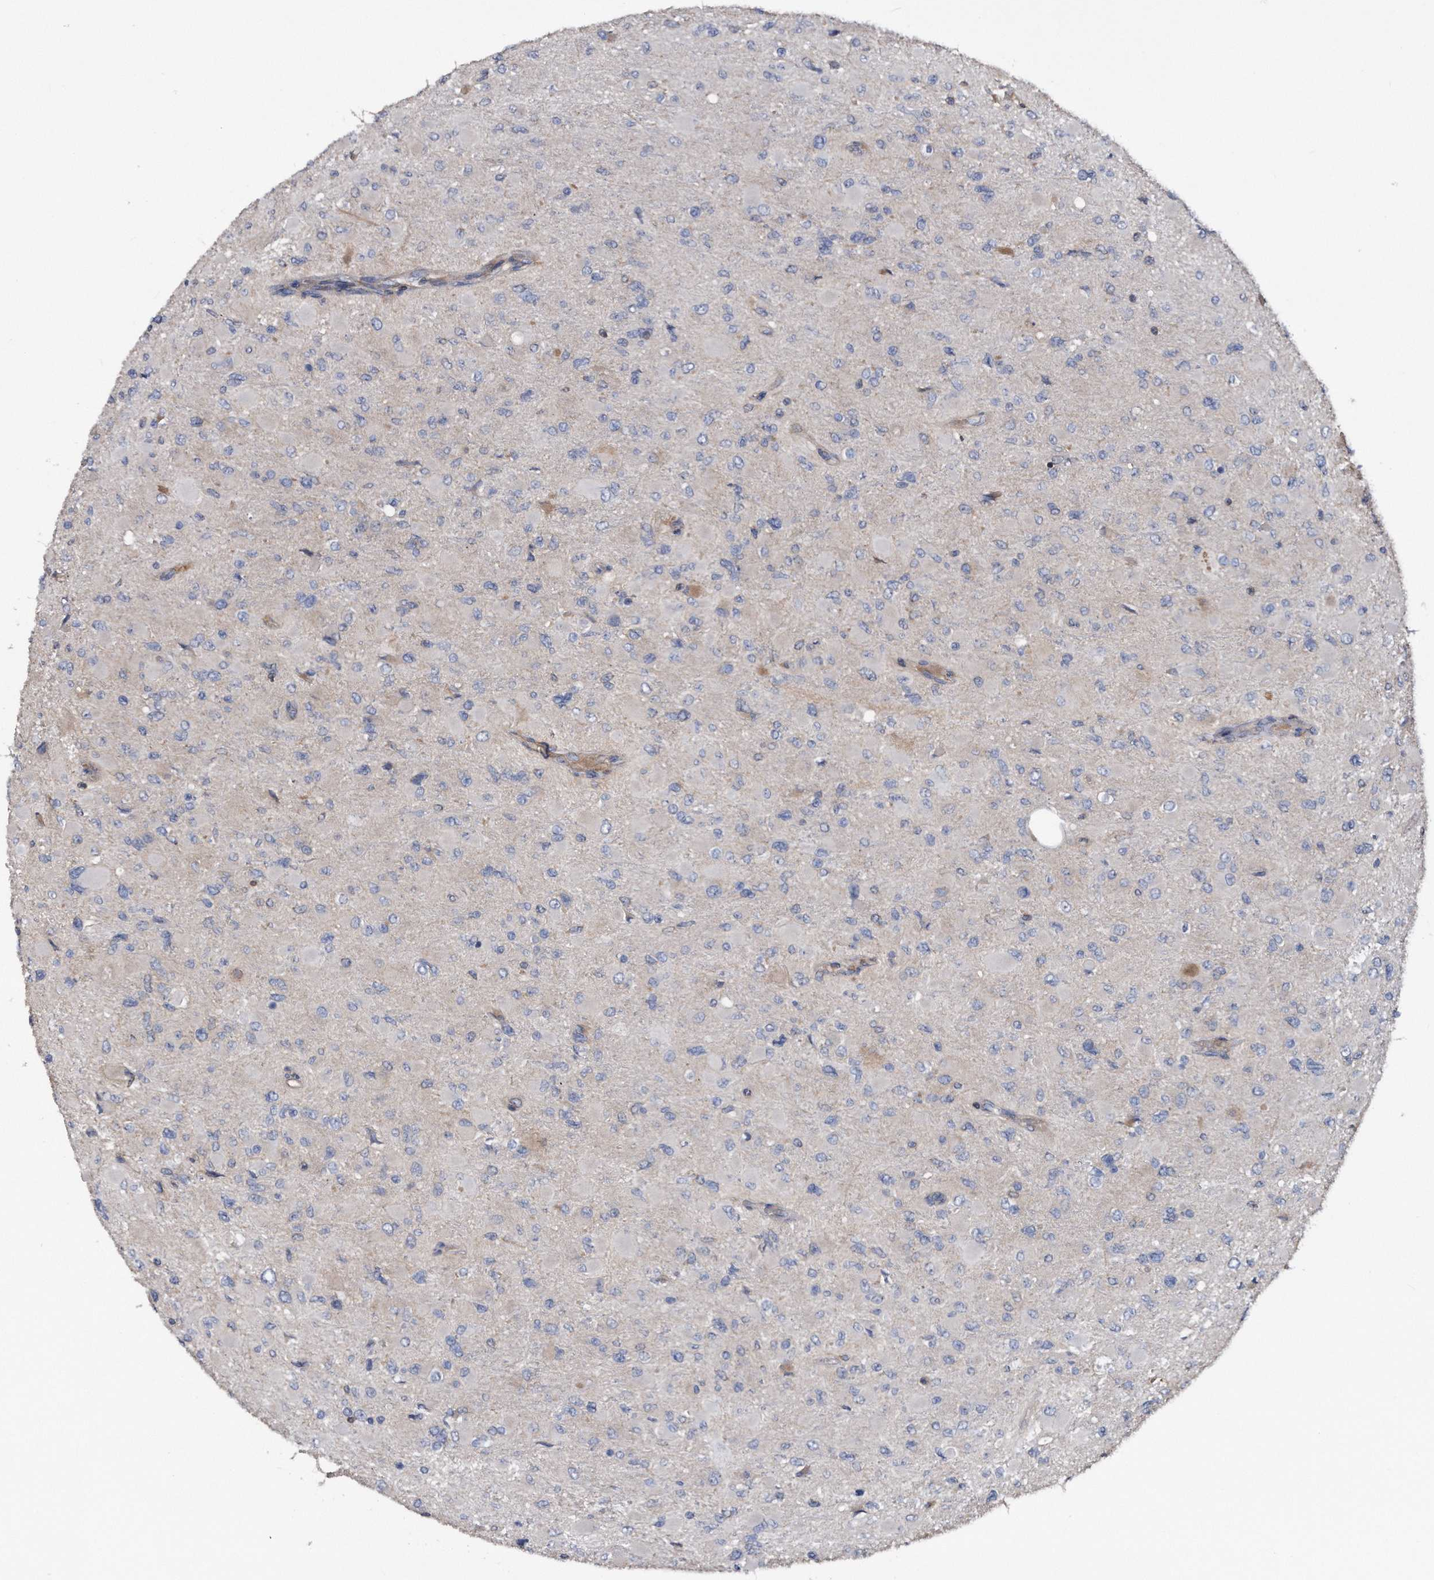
{"staining": {"intensity": "negative", "quantity": "none", "location": "none"}, "tissue": "glioma", "cell_type": "Tumor cells", "image_type": "cancer", "snomed": [{"axis": "morphology", "description": "Glioma, malignant, High grade"}, {"axis": "topography", "description": "Cerebral cortex"}], "caption": "Histopathology image shows no protein expression in tumor cells of glioma tissue.", "gene": "KCND3", "patient": {"sex": "female", "age": 36}}